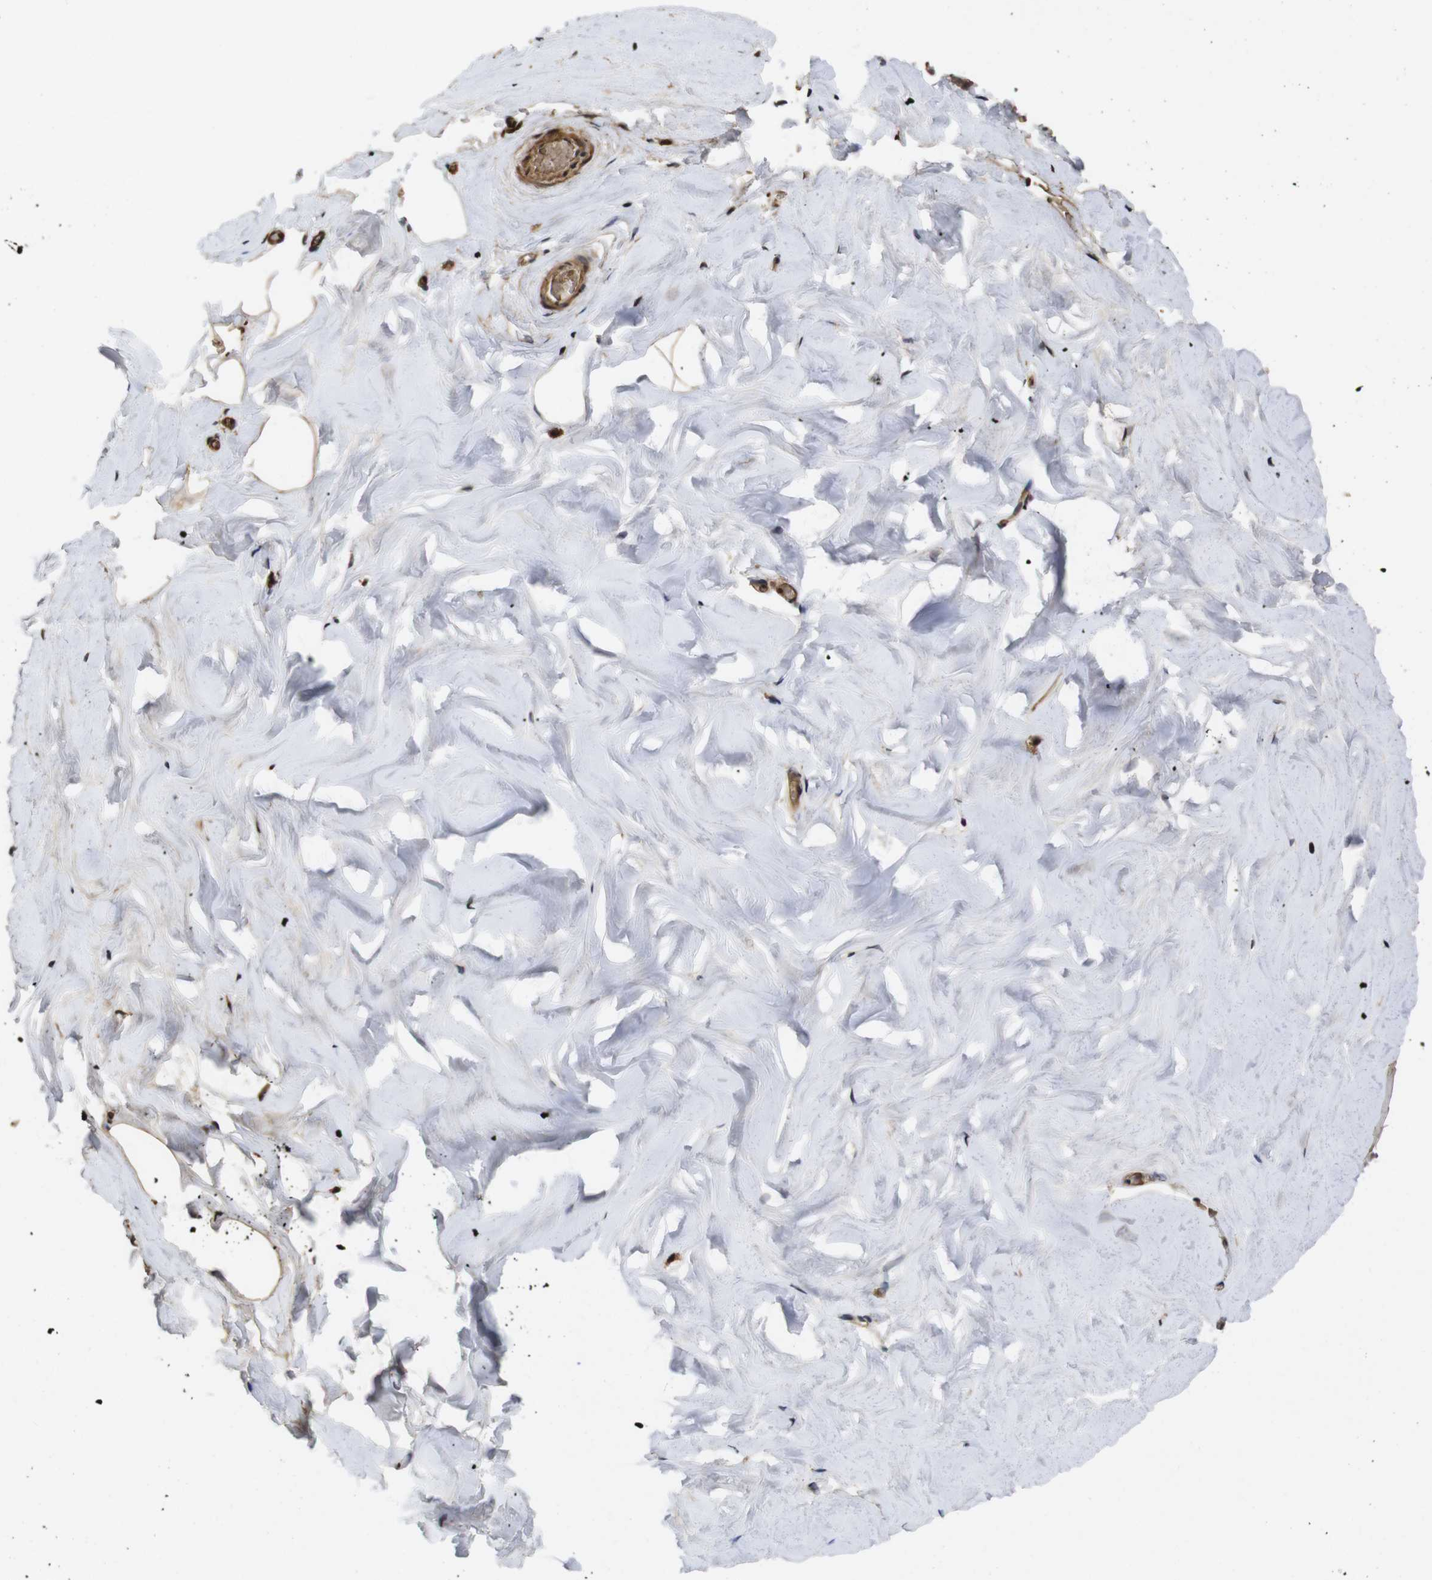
{"staining": {"intensity": "moderate", "quantity": ">75%", "location": "cytoplasmic/membranous,nuclear"}, "tissue": "breast", "cell_type": "Adipocytes", "image_type": "normal", "snomed": [{"axis": "morphology", "description": "Normal tissue, NOS"}, {"axis": "topography", "description": "Breast"}], "caption": "A brown stain highlights moderate cytoplasmic/membranous,nuclear positivity of a protein in adipocytes of normal human breast. (Brightfield microscopy of DAB IHC at high magnification).", "gene": "PTPN14", "patient": {"sex": "female", "age": 75}}